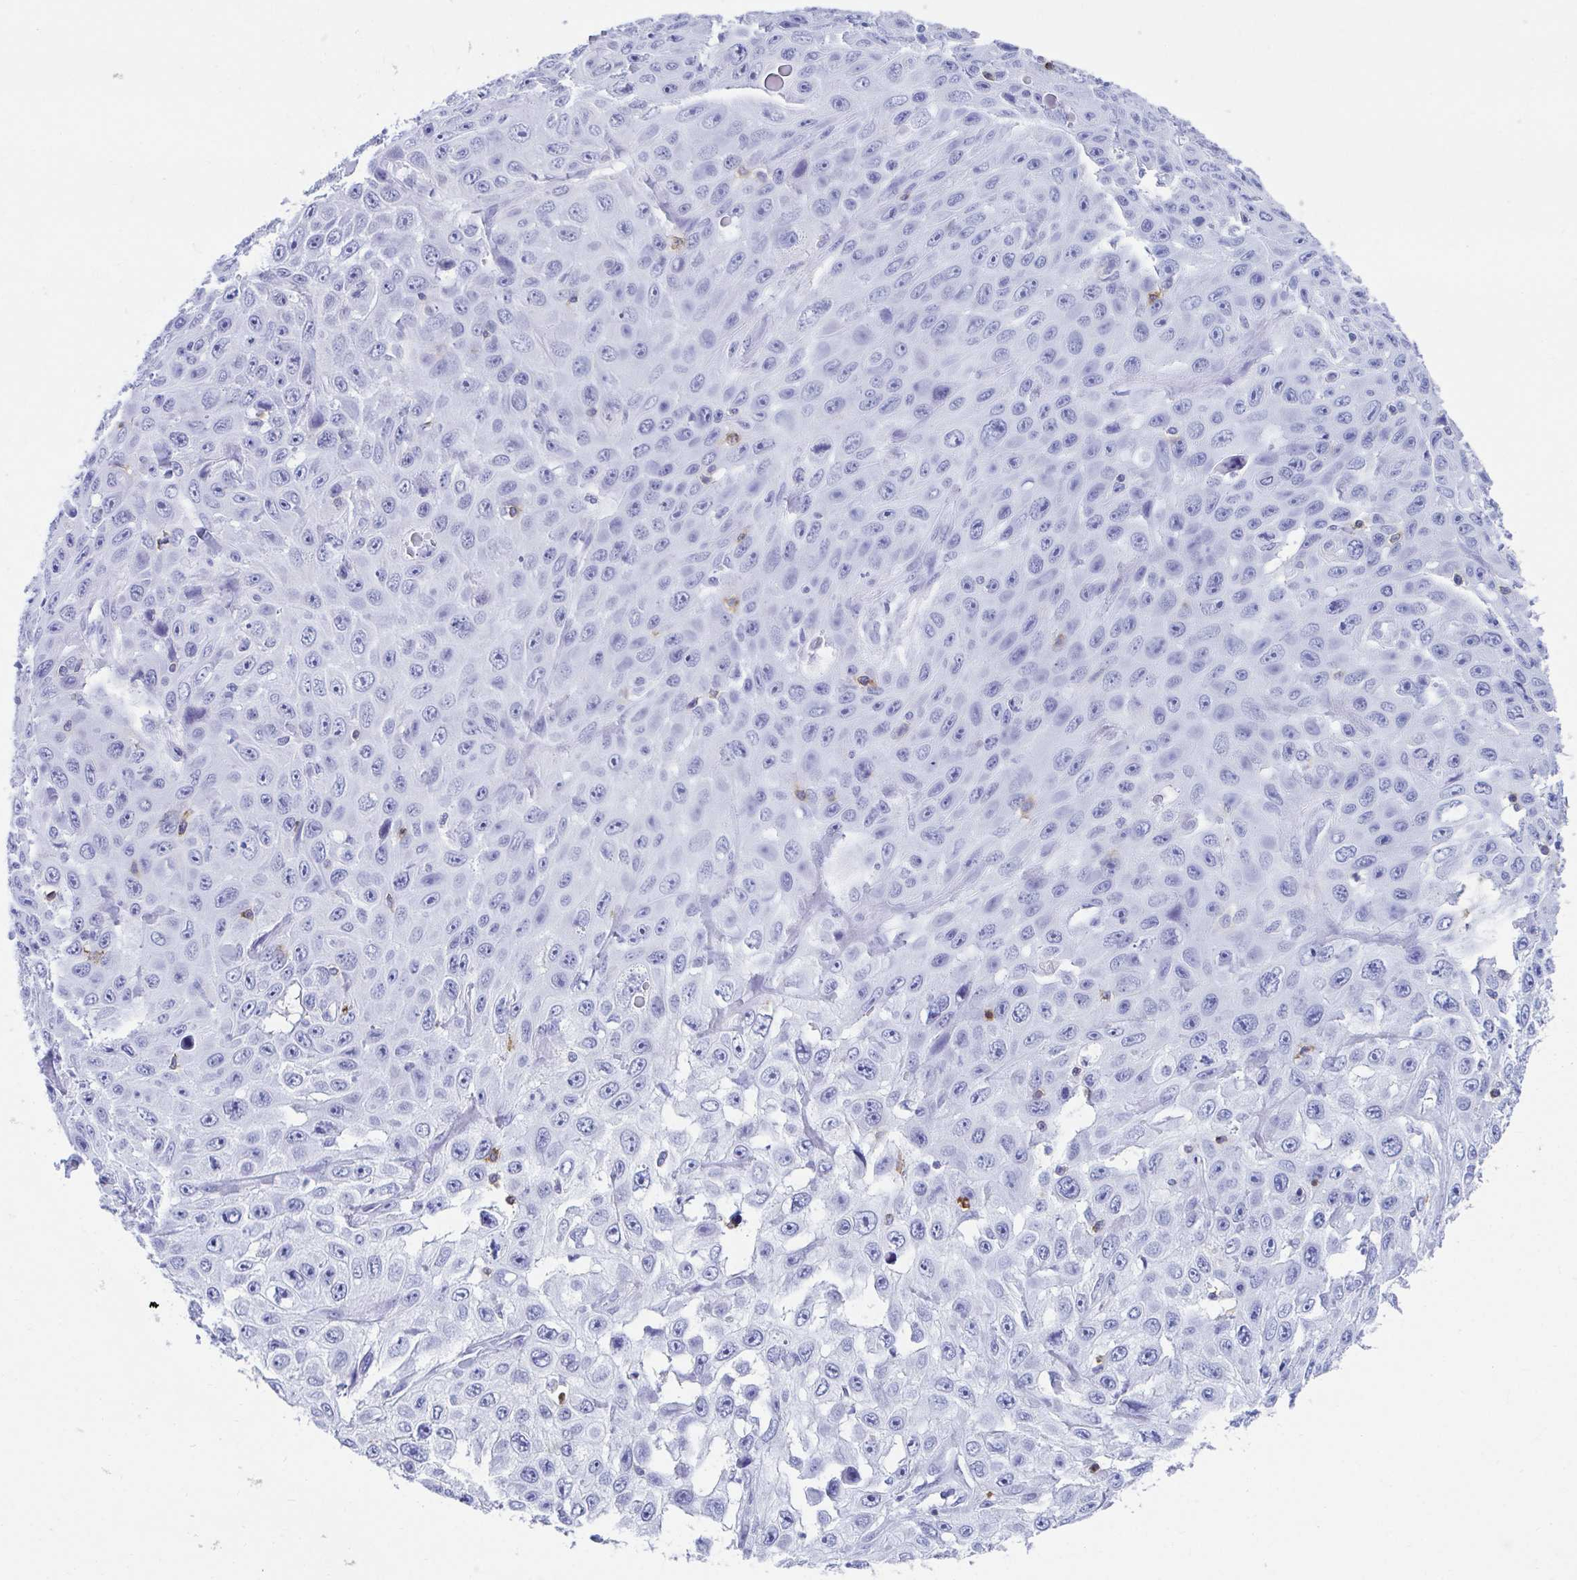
{"staining": {"intensity": "negative", "quantity": "none", "location": "none"}, "tissue": "skin cancer", "cell_type": "Tumor cells", "image_type": "cancer", "snomed": [{"axis": "morphology", "description": "Squamous cell carcinoma, NOS"}, {"axis": "topography", "description": "Skin"}], "caption": "Image shows no protein positivity in tumor cells of skin cancer (squamous cell carcinoma) tissue.", "gene": "CD7", "patient": {"sex": "male", "age": 82}}